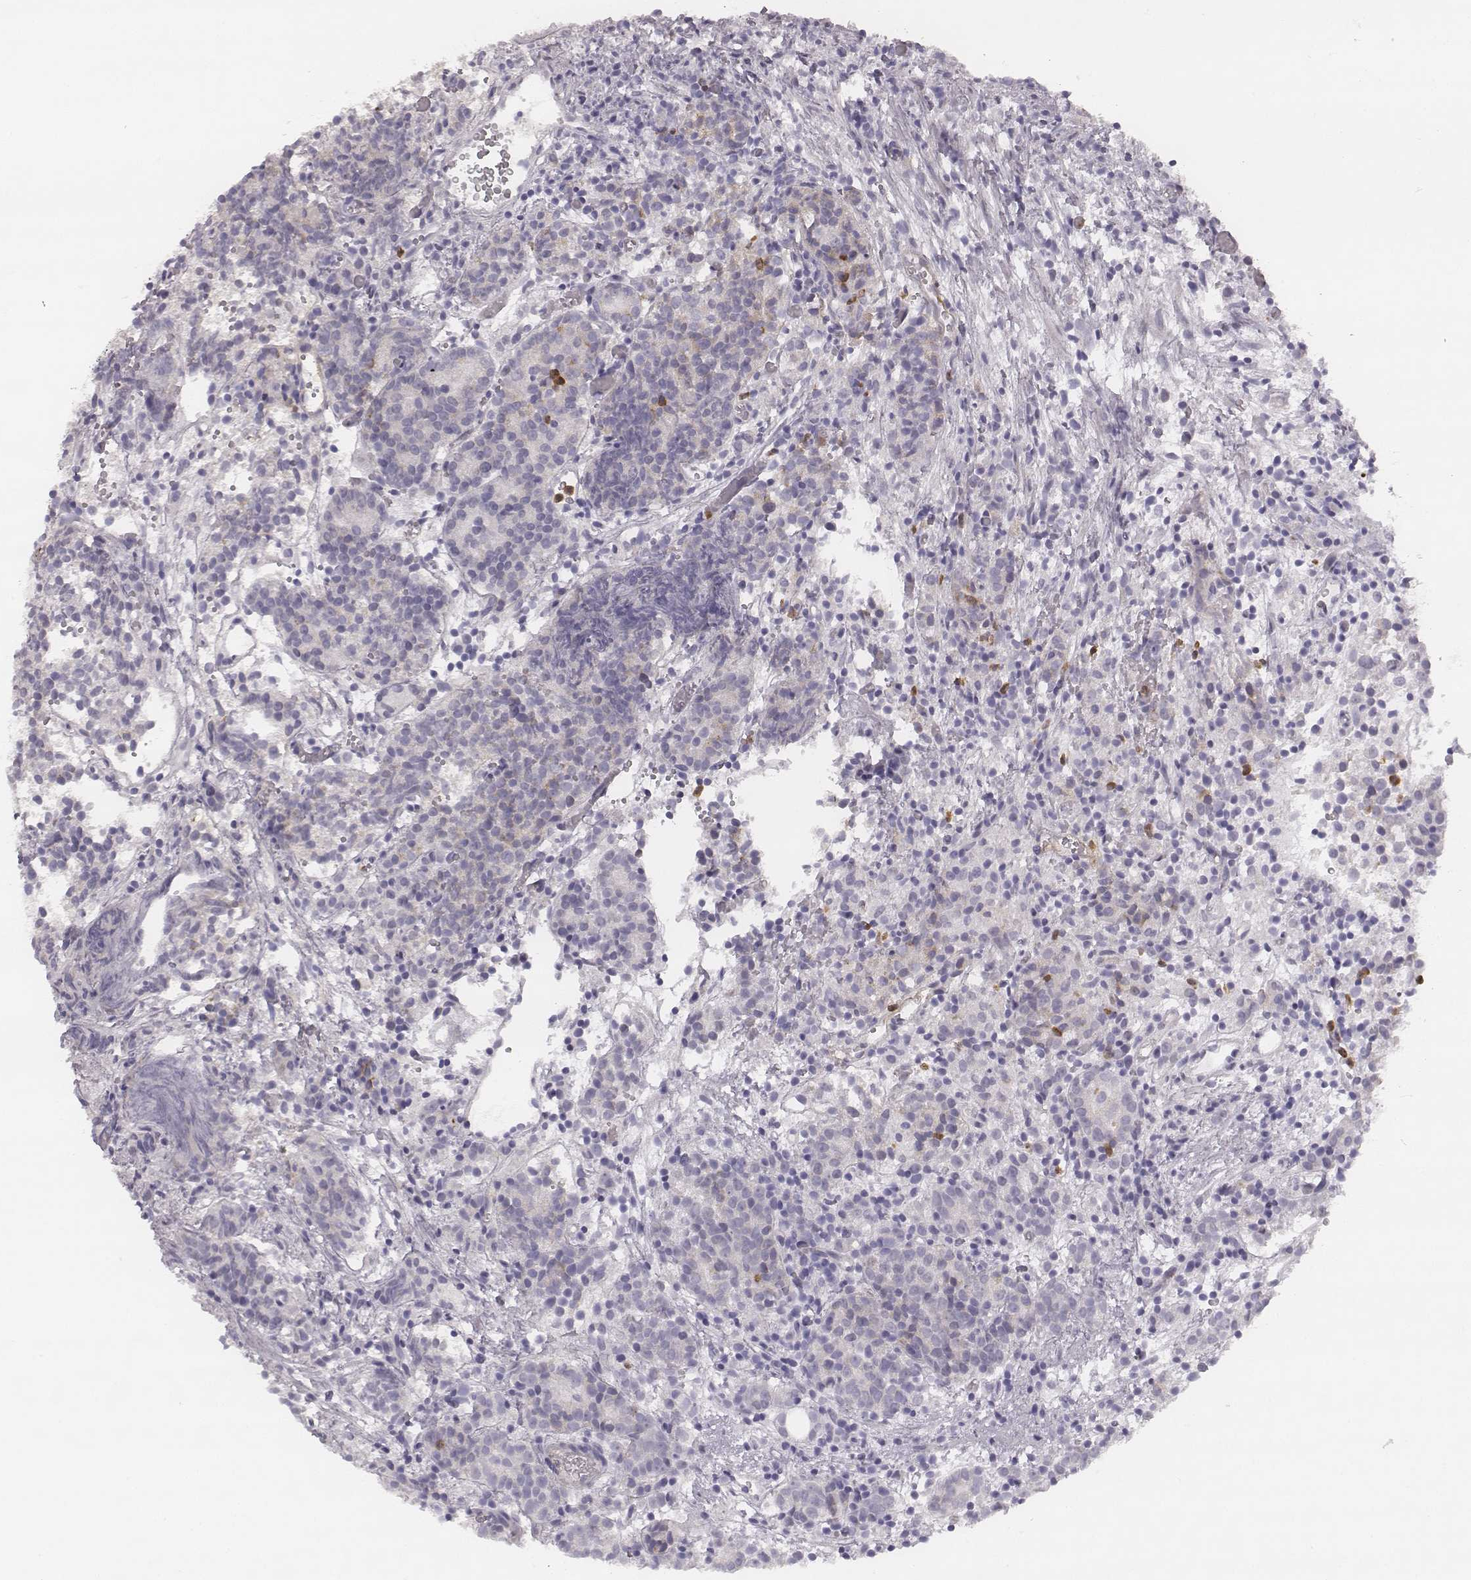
{"staining": {"intensity": "negative", "quantity": "none", "location": "none"}, "tissue": "prostate cancer", "cell_type": "Tumor cells", "image_type": "cancer", "snomed": [{"axis": "morphology", "description": "Adenocarcinoma, High grade"}, {"axis": "topography", "description": "Prostate"}], "caption": "There is no significant staining in tumor cells of high-grade adenocarcinoma (prostate).", "gene": "KCNJ12", "patient": {"sex": "male", "age": 53}}